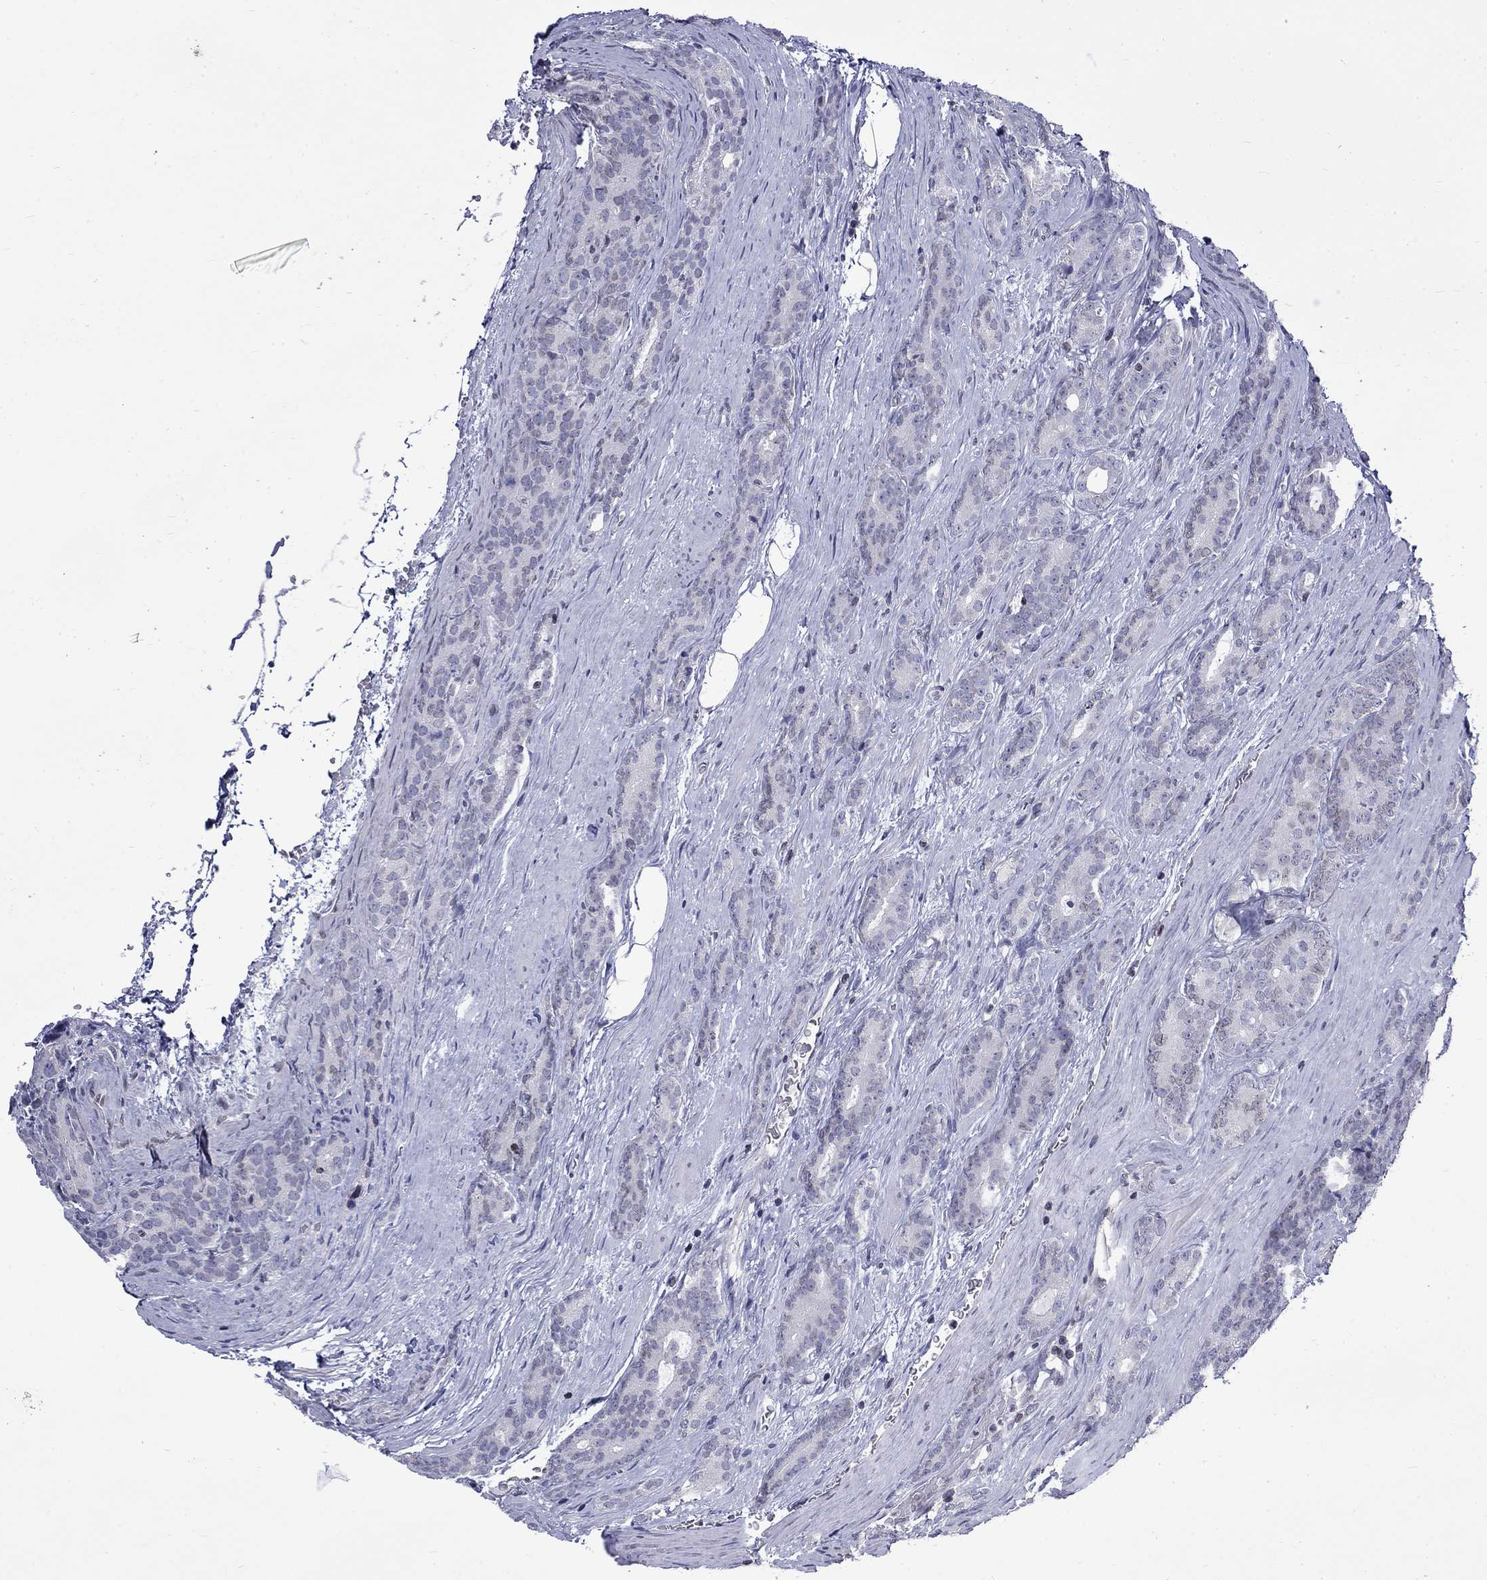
{"staining": {"intensity": "negative", "quantity": "none", "location": "none"}, "tissue": "prostate cancer", "cell_type": "Tumor cells", "image_type": "cancer", "snomed": [{"axis": "morphology", "description": "Adenocarcinoma, NOS"}, {"axis": "topography", "description": "Prostate"}], "caption": "This is an immunohistochemistry histopathology image of human prostate adenocarcinoma. There is no positivity in tumor cells.", "gene": "SLA", "patient": {"sex": "male", "age": 71}}